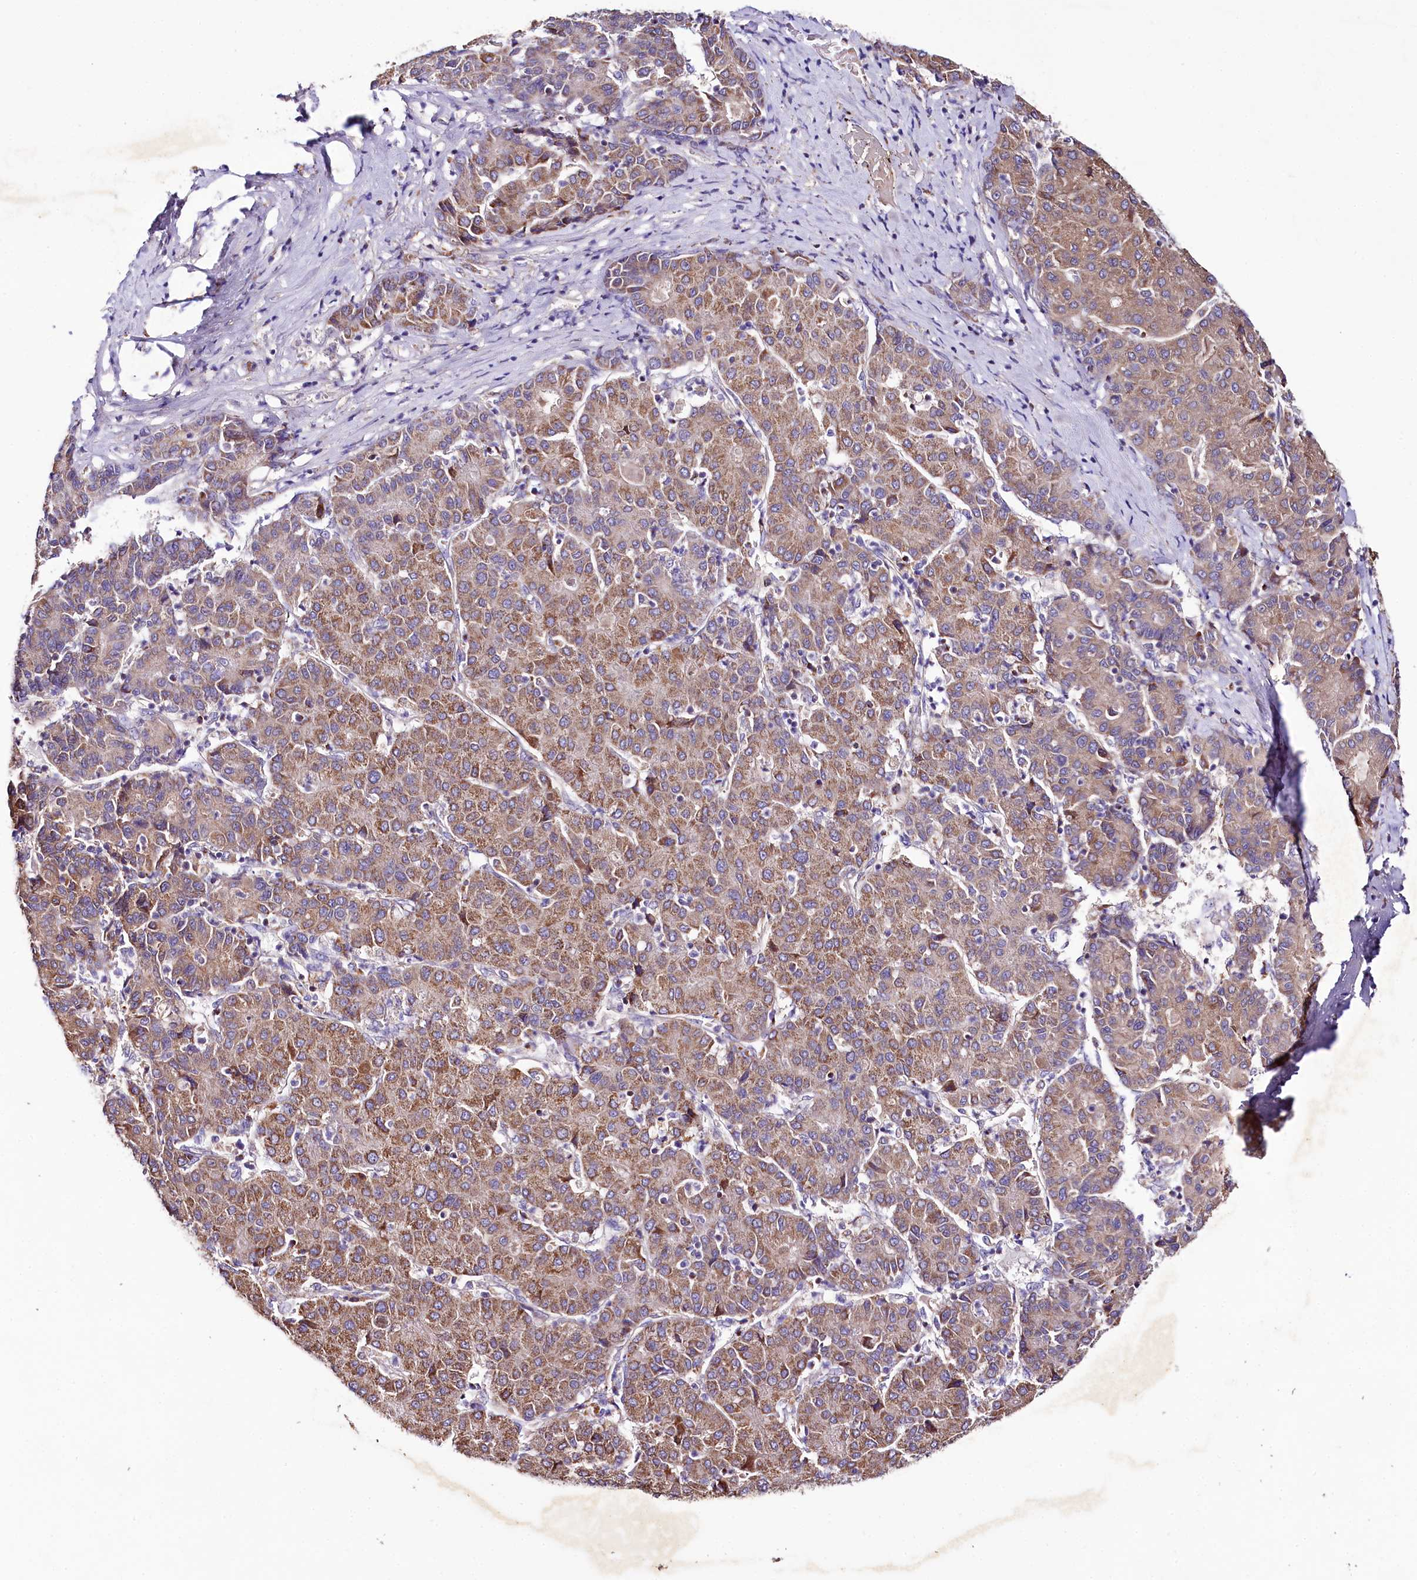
{"staining": {"intensity": "moderate", "quantity": ">75%", "location": "cytoplasmic/membranous"}, "tissue": "liver cancer", "cell_type": "Tumor cells", "image_type": "cancer", "snomed": [{"axis": "morphology", "description": "Carcinoma, Hepatocellular, NOS"}, {"axis": "topography", "description": "Liver"}], "caption": "Approximately >75% of tumor cells in liver cancer (hepatocellular carcinoma) show moderate cytoplasmic/membranous protein staining as visualized by brown immunohistochemical staining.", "gene": "ZNF45", "patient": {"sex": "male", "age": 65}}